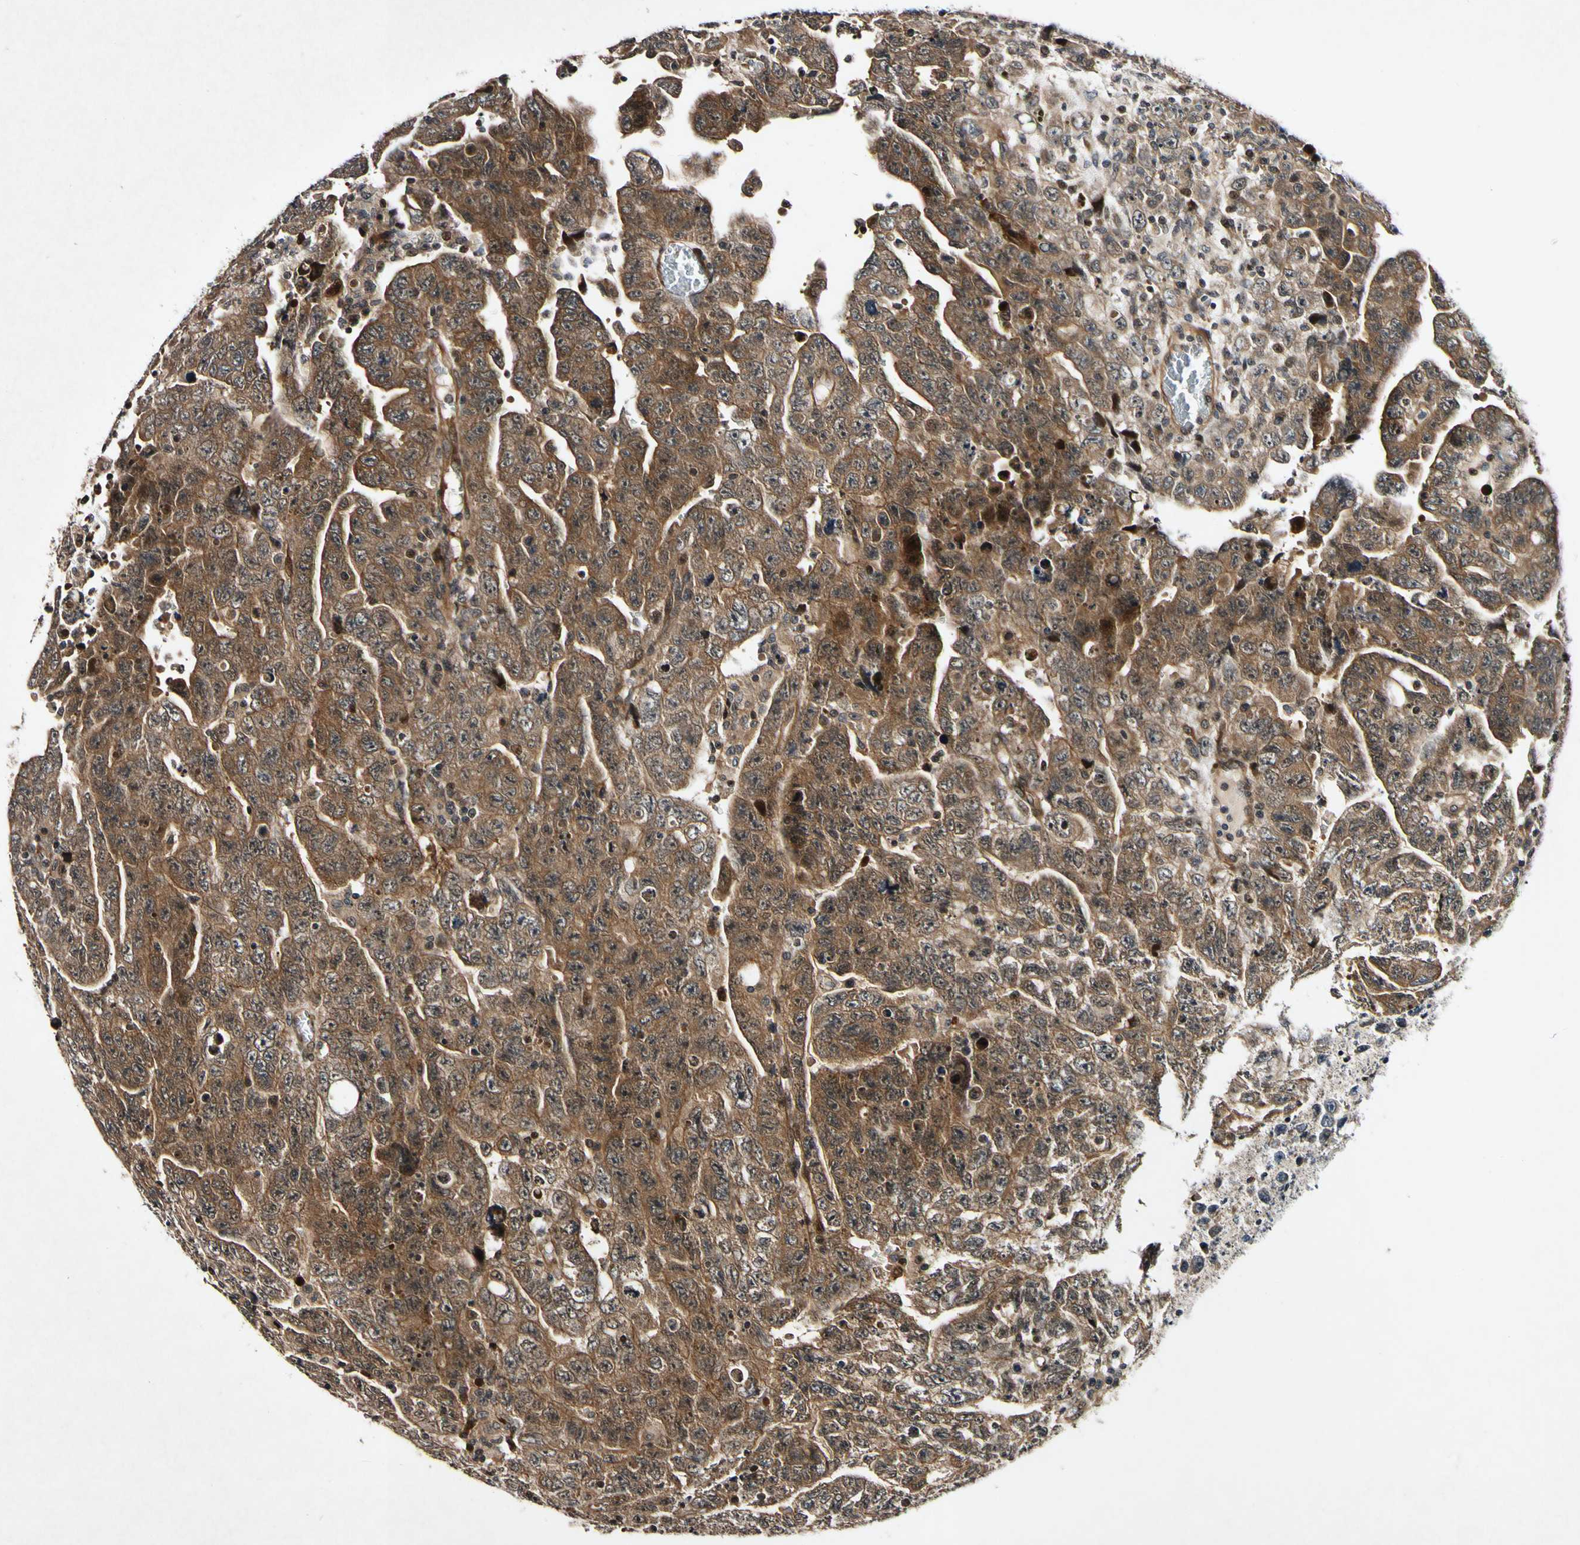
{"staining": {"intensity": "moderate", "quantity": ">75%", "location": "cytoplasmic/membranous"}, "tissue": "testis cancer", "cell_type": "Tumor cells", "image_type": "cancer", "snomed": [{"axis": "morphology", "description": "Carcinoma, Embryonal, NOS"}, {"axis": "topography", "description": "Testis"}], "caption": "Testis embryonal carcinoma stained with immunohistochemistry shows moderate cytoplasmic/membranous expression in approximately >75% of tumor cells.", "gene": "CSNK1E", "patient": {"sex": "male", "age": 28}}